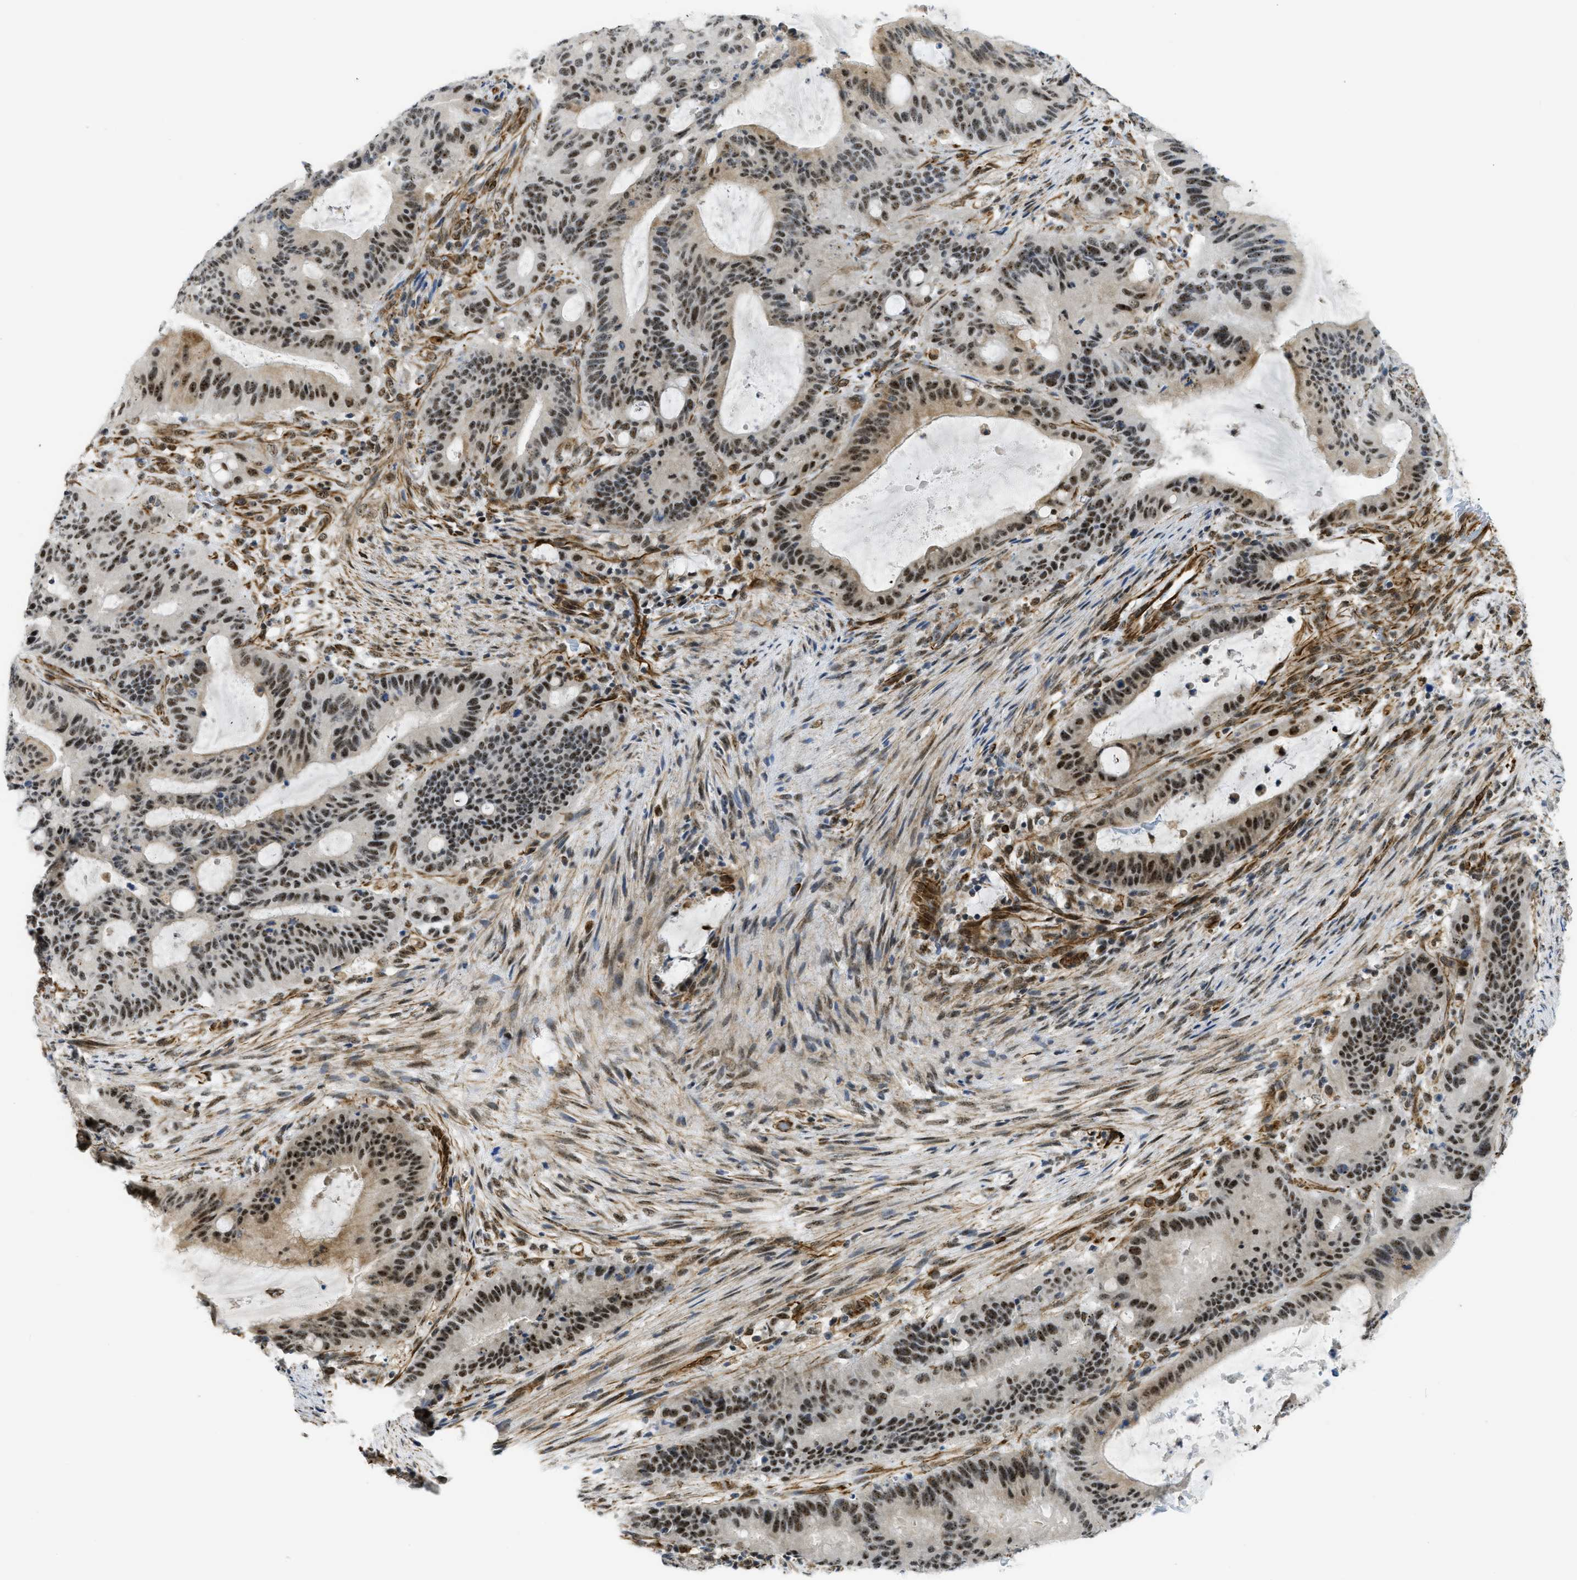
{"staining": {"intensity": "moderate", "quantity": ">75%", "location": "nuclear"}, "tissue": "liver cancer", "cell_type": "Tumor cells", "image_type": "cancer", "snomed": [{"axis": "morphology", "description": "Normal tissue, NOS"}, {"axis": "morphology", "description": "Cholangiocarcinoma"}, {"axis": "topography", "description": "Liver"}, {"axis": "topography", "description": "Peripheral nerve tissue"}], "caption": "An immunohistochemistry (IHC) photomicrograph of tumor tissue is shown. Protein staining in brown shows moderate nuclear positivity in liver cancer within tumor cells. The staining is performed using DAB brown chromogen to label protein expression. The nuclei are counter-stained blue using hematoxylin.", "gene": "LRRC8B", "patient": {"sex": "female", "age": 73}}